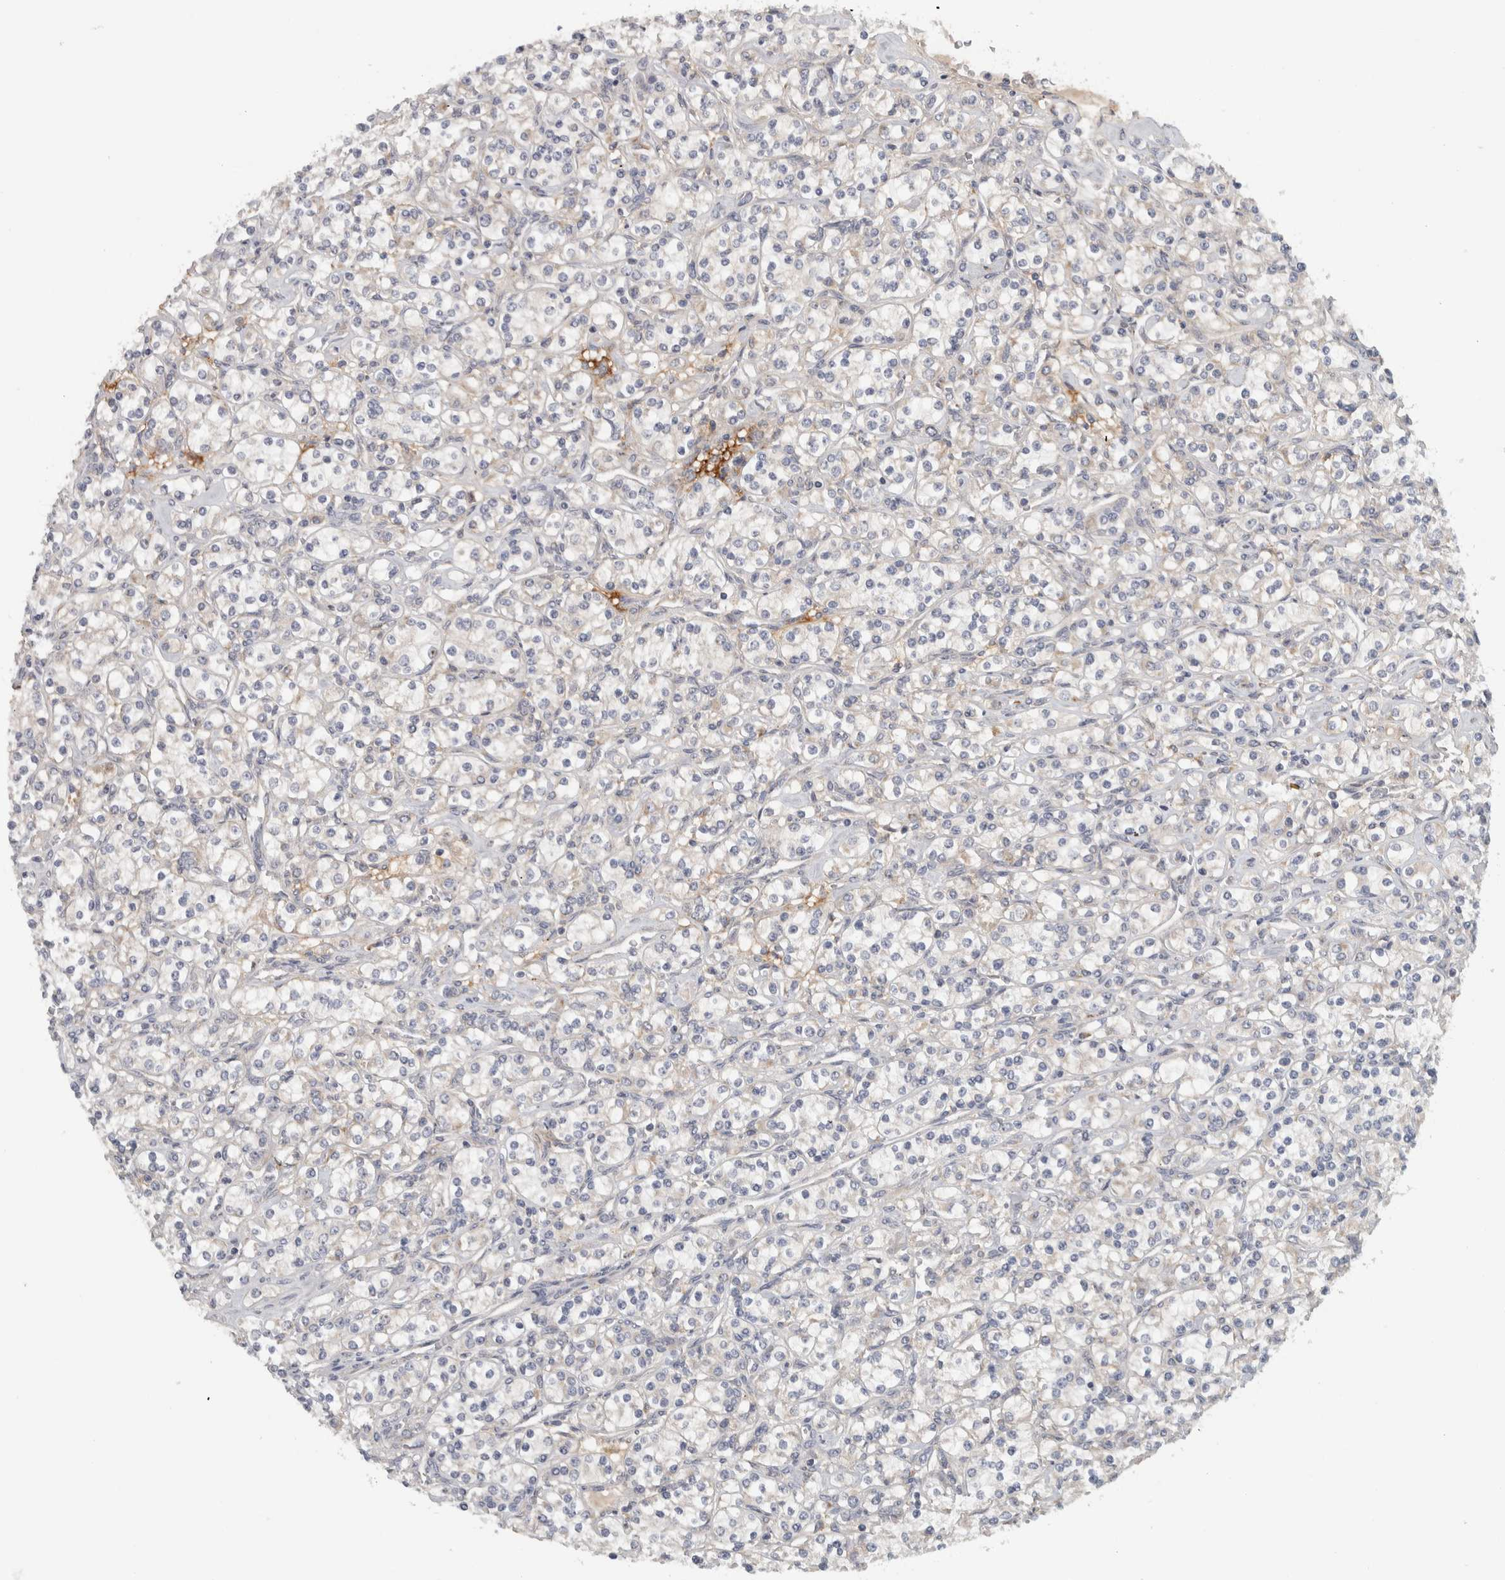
{"staining": {"intensity": "weak", "quantity": "<25%", "location": "cytoplasmic/membranous"}, "tissue": "renal cancer", "cell_type": "Tumor cells", "image_type": "cancer", "snomed": [{"axis": "morphology", "description": "Adenocarcinoma, NOS"}, {"axis": "topography", "description": "Kidney"}], "caption": "IHC image of human adenocarcinoma (renal) stained for a protein (brown), which exhibits no expression in tumor cells. Nuclei are stained in blue.", "gene": "ADPRM", "patient": {"sex": "male", "age": 77}}